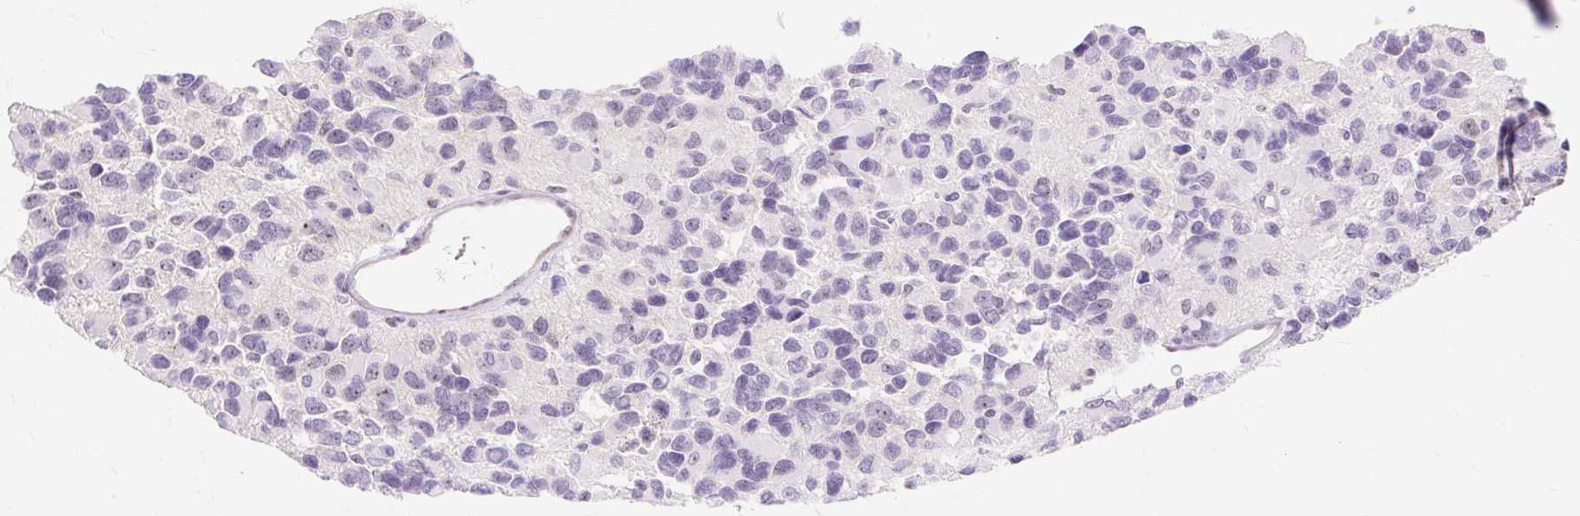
{"staining": {"intensity": "negative", "quantity": "none", "location": "none"}, "tissue": "glioma", "cell_type": "Tumor cells", "image_type": "cancer", "snomed": [{"axis": "morphology", "description": "Glioma, malignant, High grade"}, {"axis": "topography", "description": "Brain"}], "caption": "Tumor cells are negative for protein expression in human malignant glioma (high-grade). (Immunohistochemistry (ihc), brightfield microscopy, high magnification).", "gene": "OBP2A", "patient": {"sex": "male", "age": 77}}